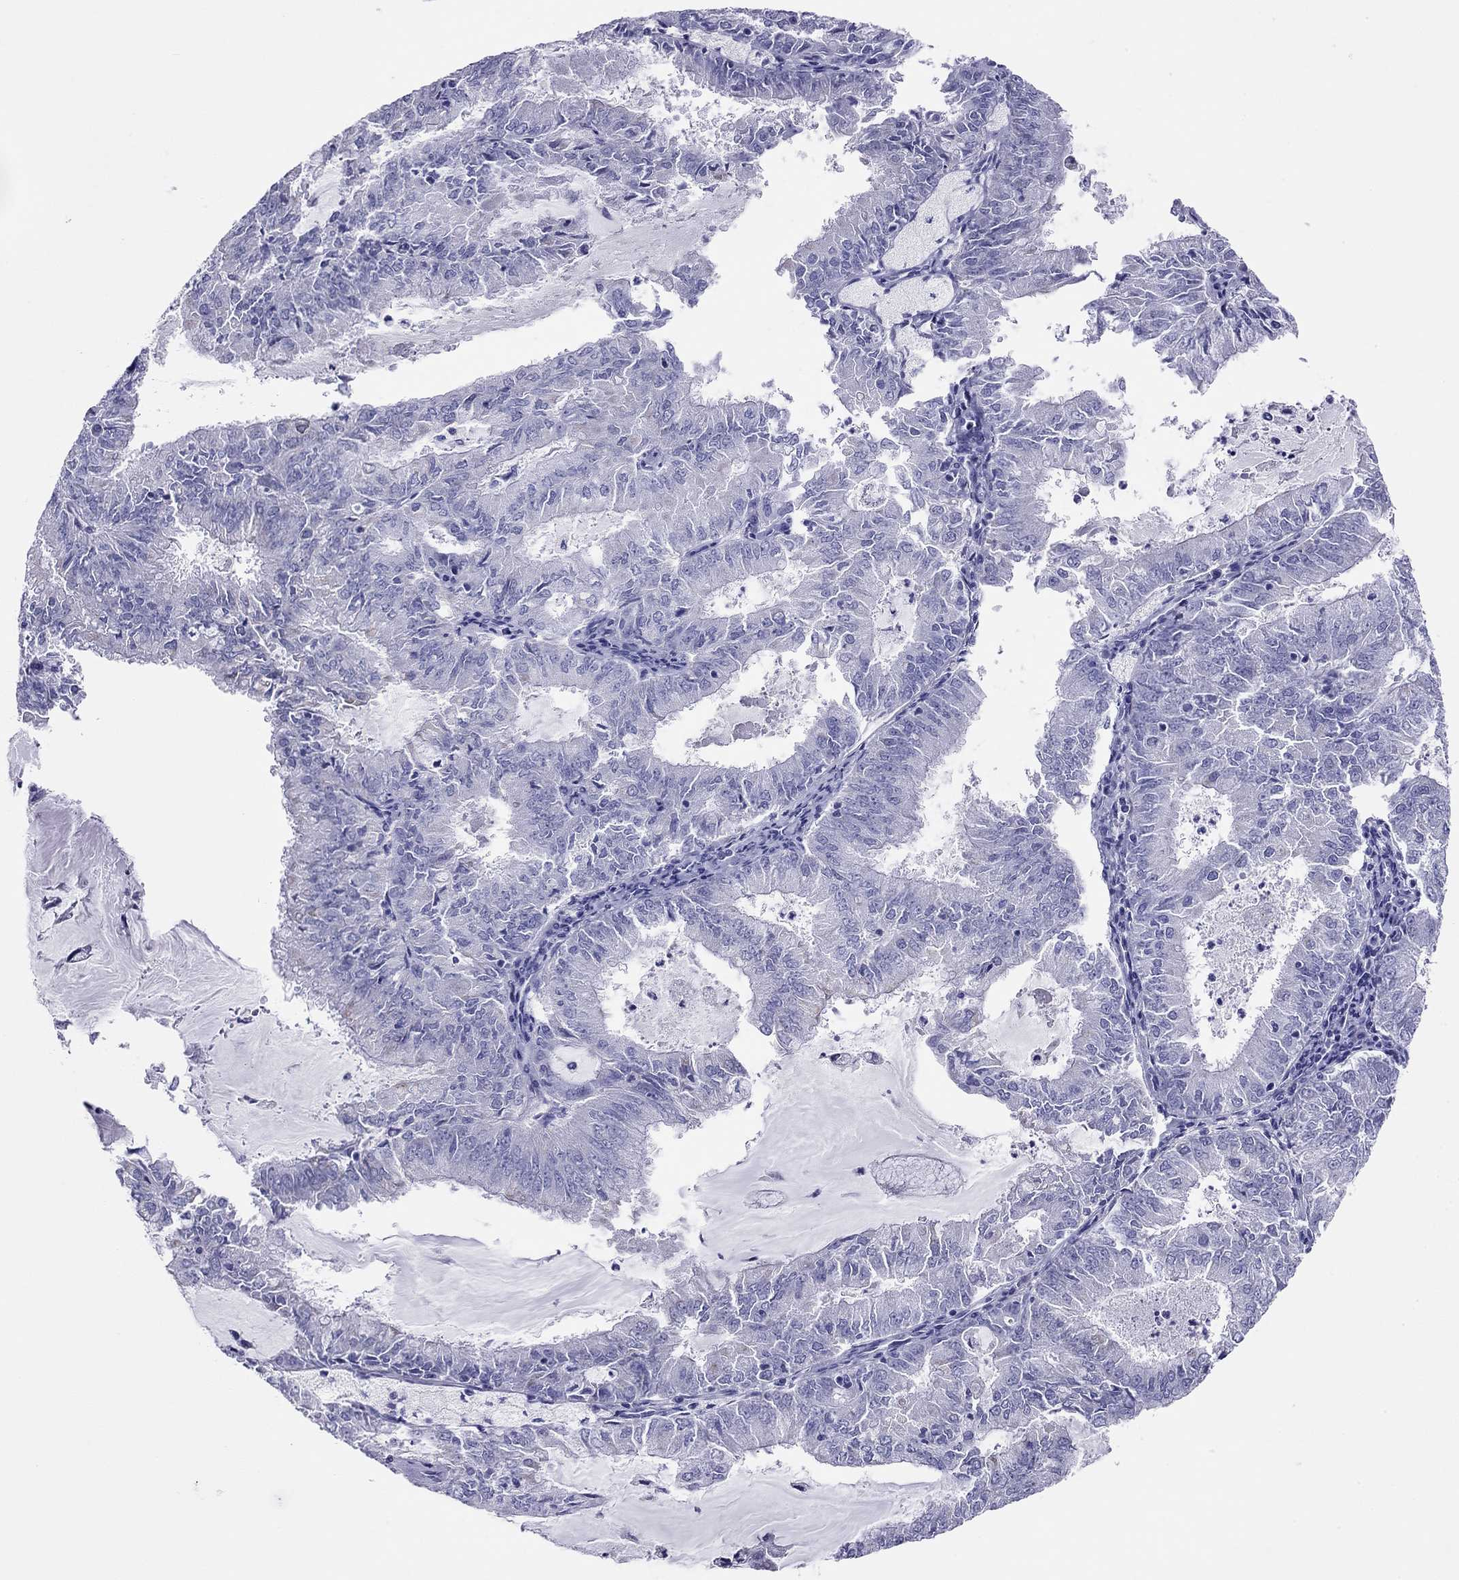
{"staining": {"intensity": "negative", "quantity": "none", "location": "none"}, "tissue": "endometrial cancer", "cell_type": "Tumor cells", "image_type": "cancer", "snomed": [{"axis": "morphology", "description": "Adenocarcinoma, NOS"}, {"axis": "topography", "description": "Endometrium"}], "caption": "Endometrial cancer (adenocarcinoma) stained for a protein using IHC demonstrates no expression tumor cells.", "gene": "DPY19L2", "patient": {"sex": "female", "age": 57}}